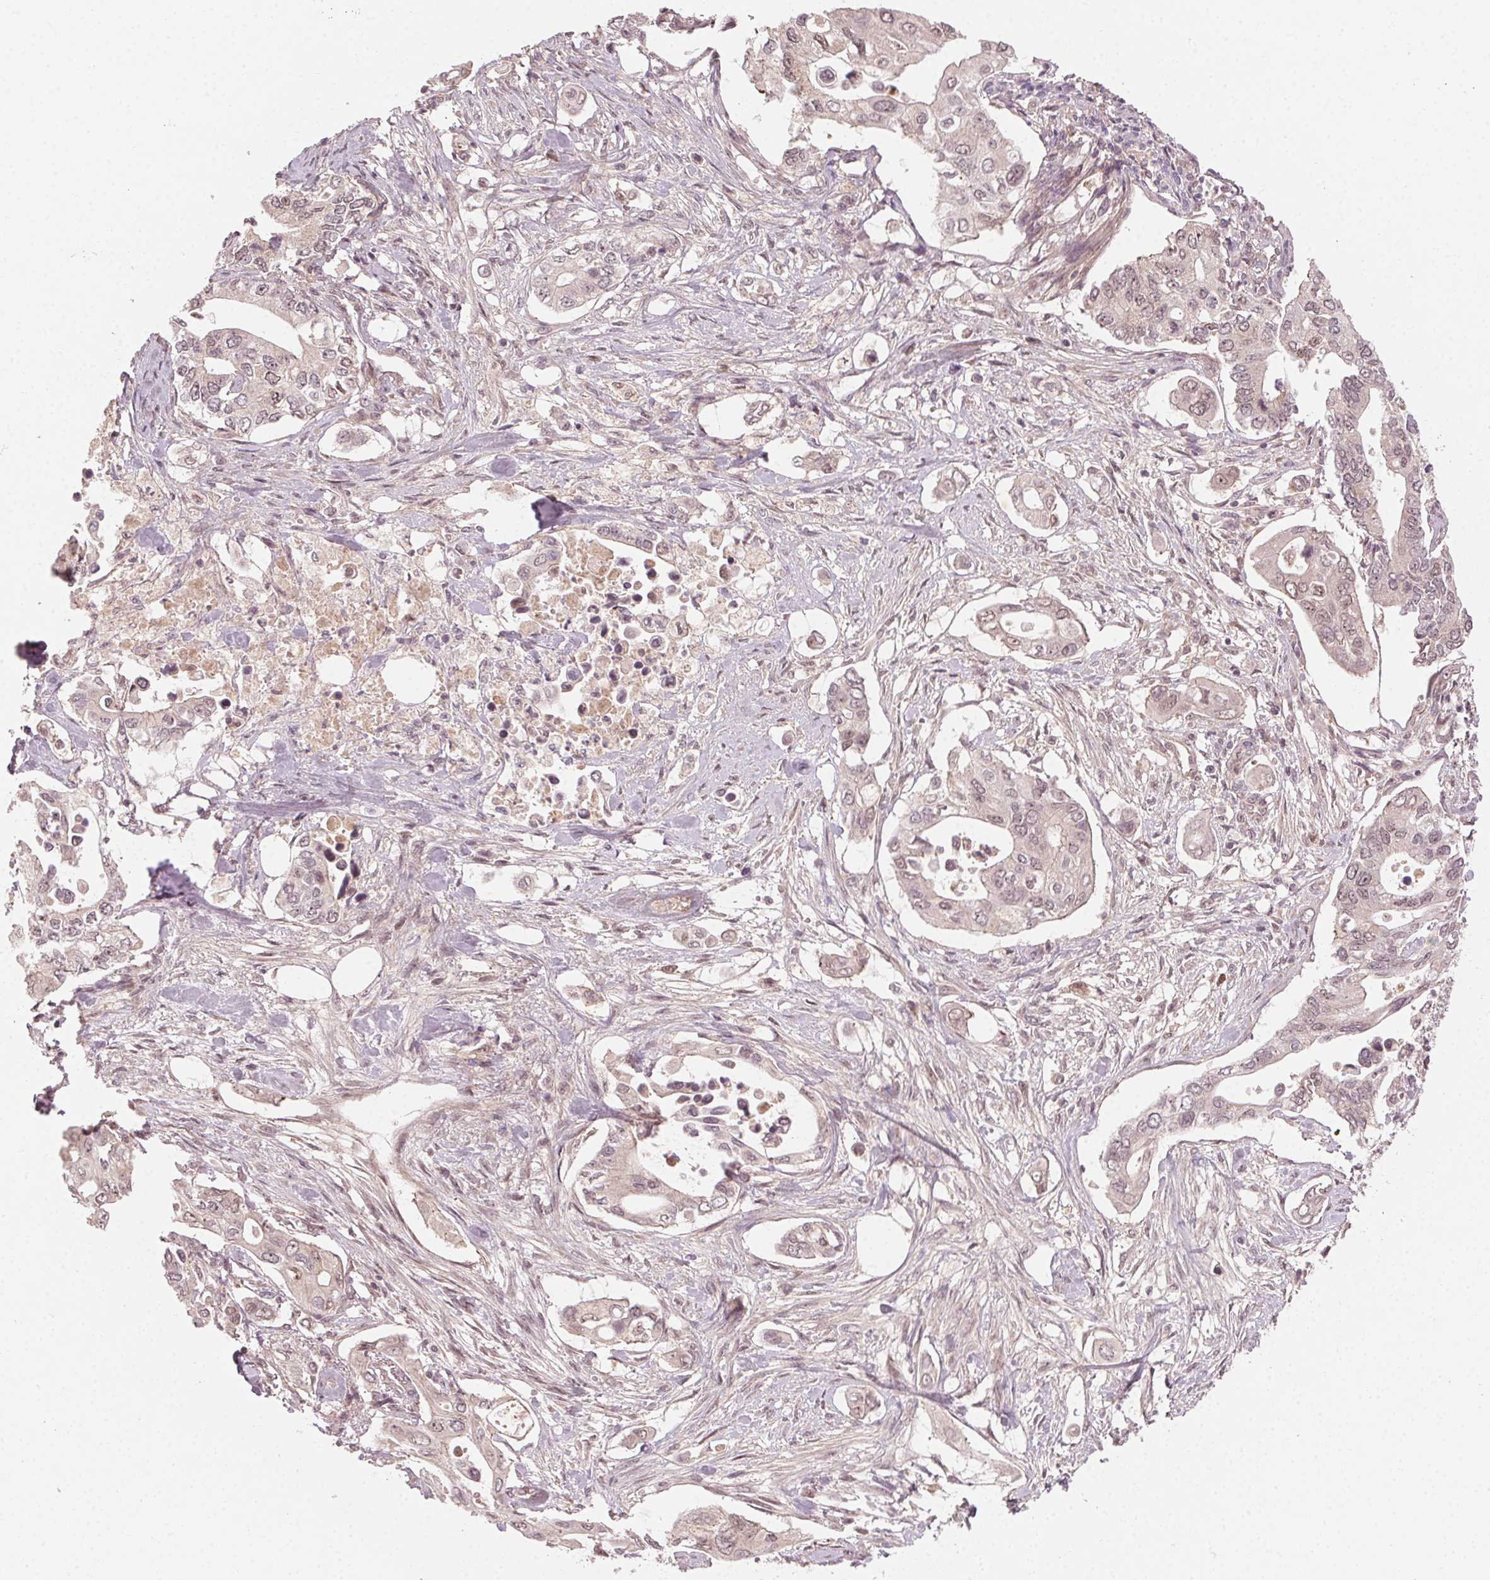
{"staining": {"intensity": "weak", "quantity": "25%-75%", "location": "nuclear"}, "tissue": "pancreatic cancer", "cell_type": "Tumor cells", "image_type": "cancer", "snomed": [{"axis": "morphology", "description": "Adenocarcinoma, NOS"}, {"axis": "topography", "description": "Pancreas"}], "caption": "Protein expression analysis of human pancreatic cancer reveals weak nuclear expression in approximately 25%-75% of tumor cells.", "gene": "TUB", "patient": {"sex": "female", "age": 63}}